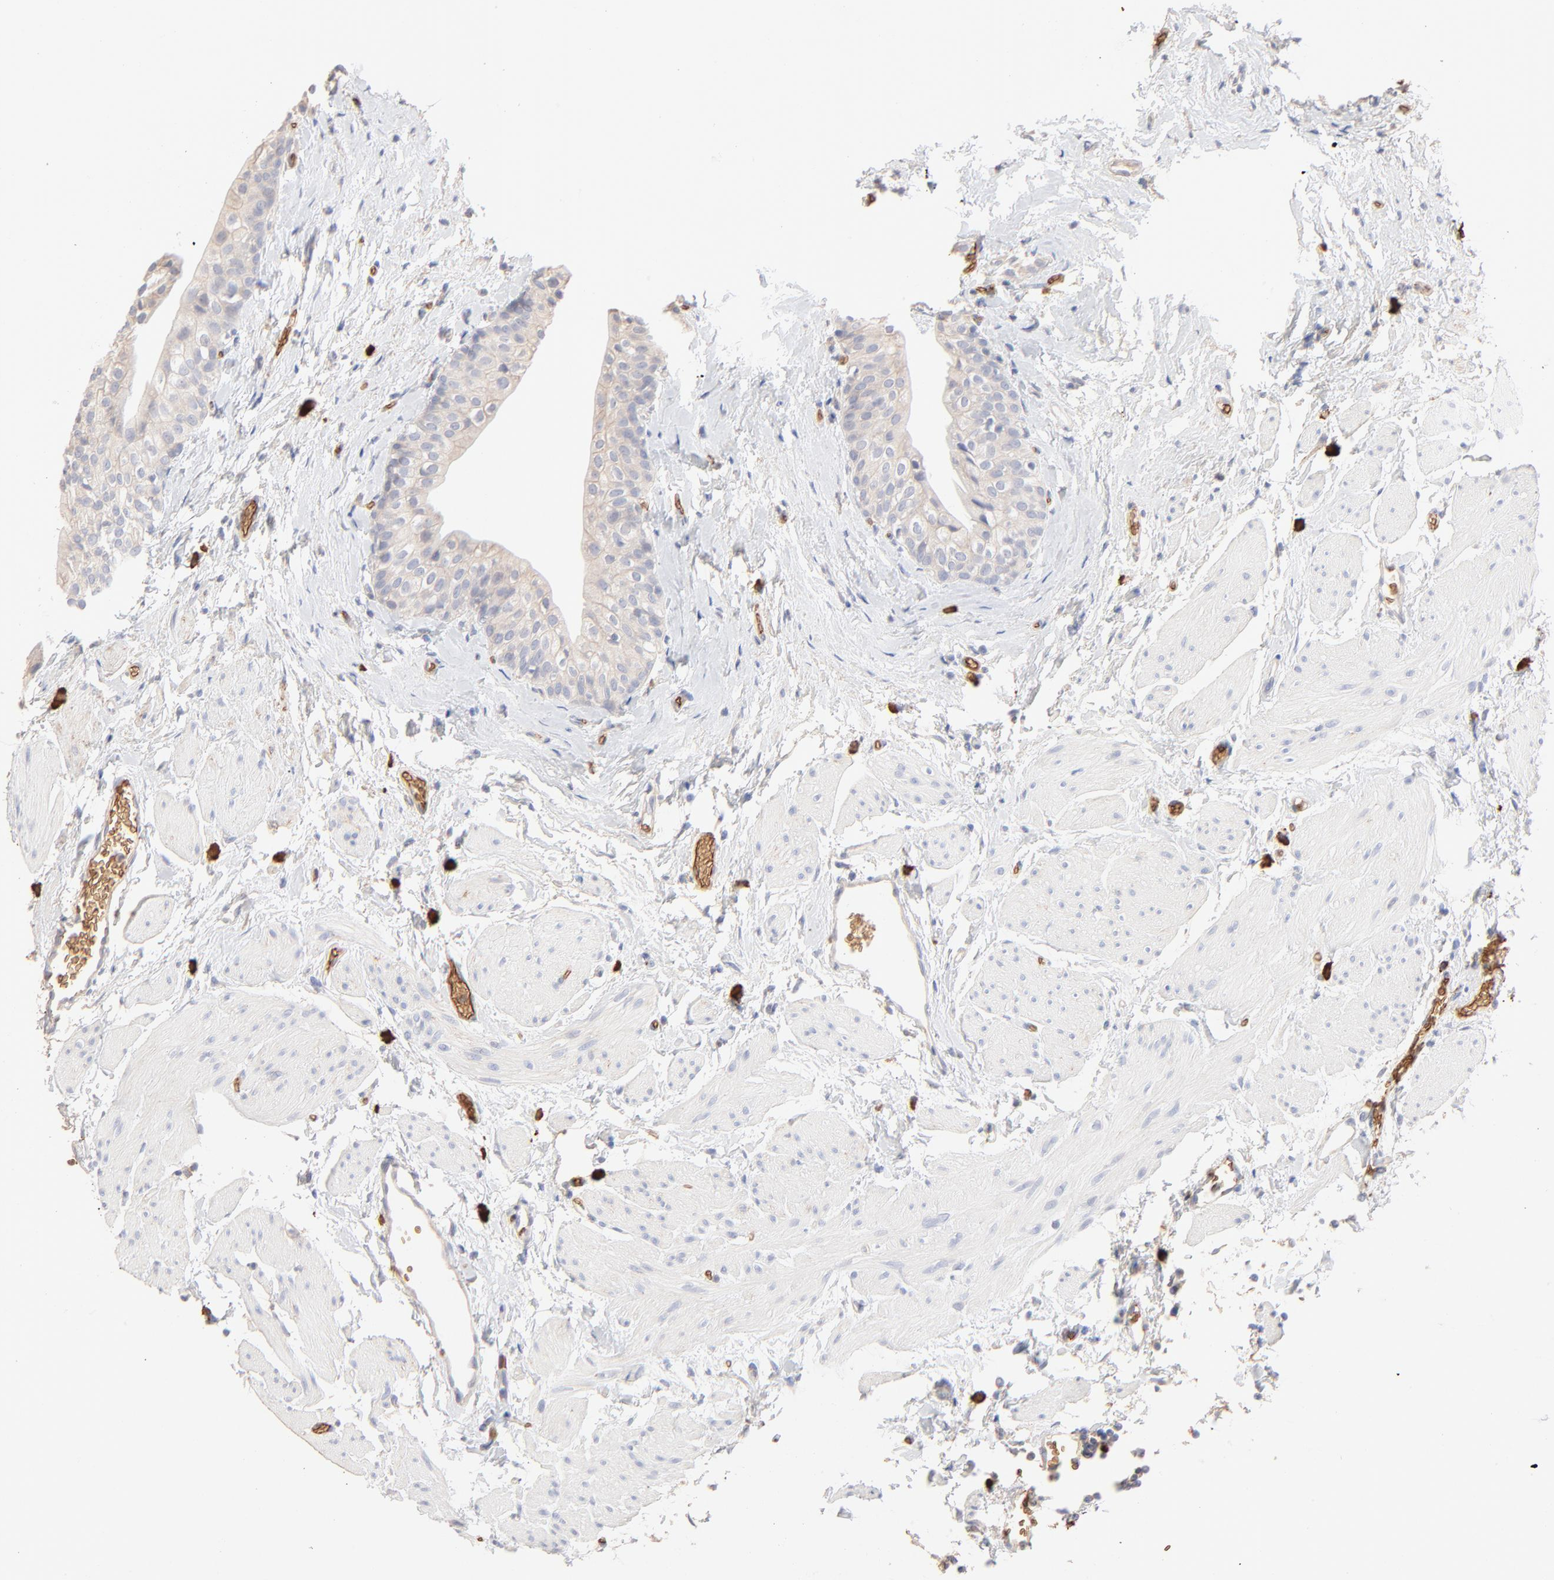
{"staining": {"intensity": "negative", "quantity": "none", "location": "none"}, "tissue": "urinary bladder", "cell_type": "Urothelial cells", "image_type": "normal", "snomed": [{"axis": "morphology", "description": "Normal tissue, NOS"}, {"axis": "topography", "description": "Urinary bladder"}], "caption": "This photomicrograph is of benign urinary bladder stained with immunohistochemistry (IHC) to label a protein in brown with the nuclei are counter-stained blue. There is no expression in urothelial cells. (DAB (3,3'-diaminobenzidine) immunohistochemistry, high magnification).", "gene": "SPTB", "patient": {"sex": "male", "age": 59}}